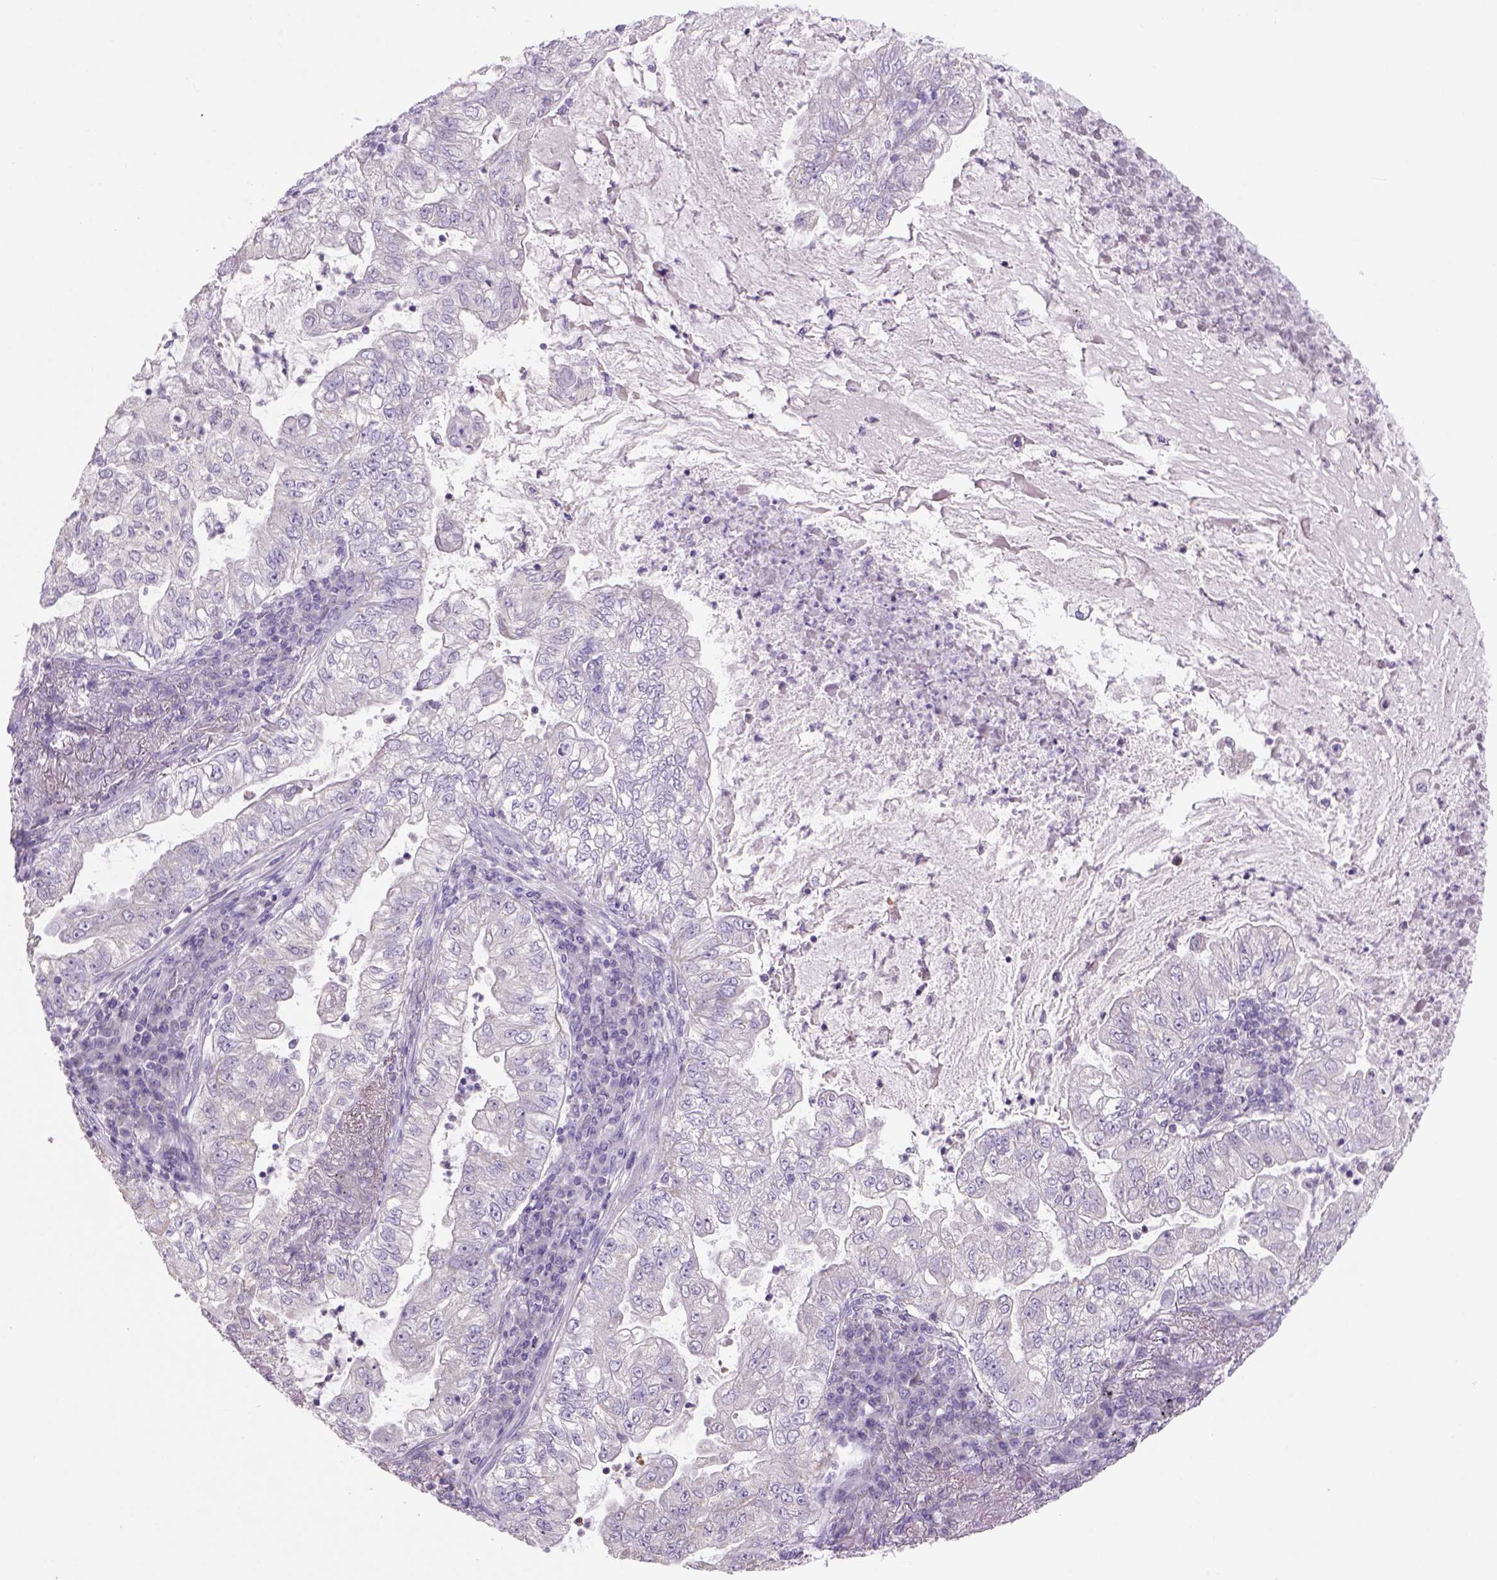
{"staining": {"intensity": "negative", "quantity": "none", "location": "none"}, "tissue": "lung cancer", "cell_type": "Tumor cells", "image_type": "cancer", "snomed": [{"axis": "morphology", "description": "Adenocarcinoma, NOS"}, {"axis": "topography", "description": "Lung"}], "caption": "This is an IHC histopathology image of lung adenocarcinoma. There is no positivity in tumor cells.", "gene": "ADGRV1", "patient": {"sex": "female", "age": 73}}